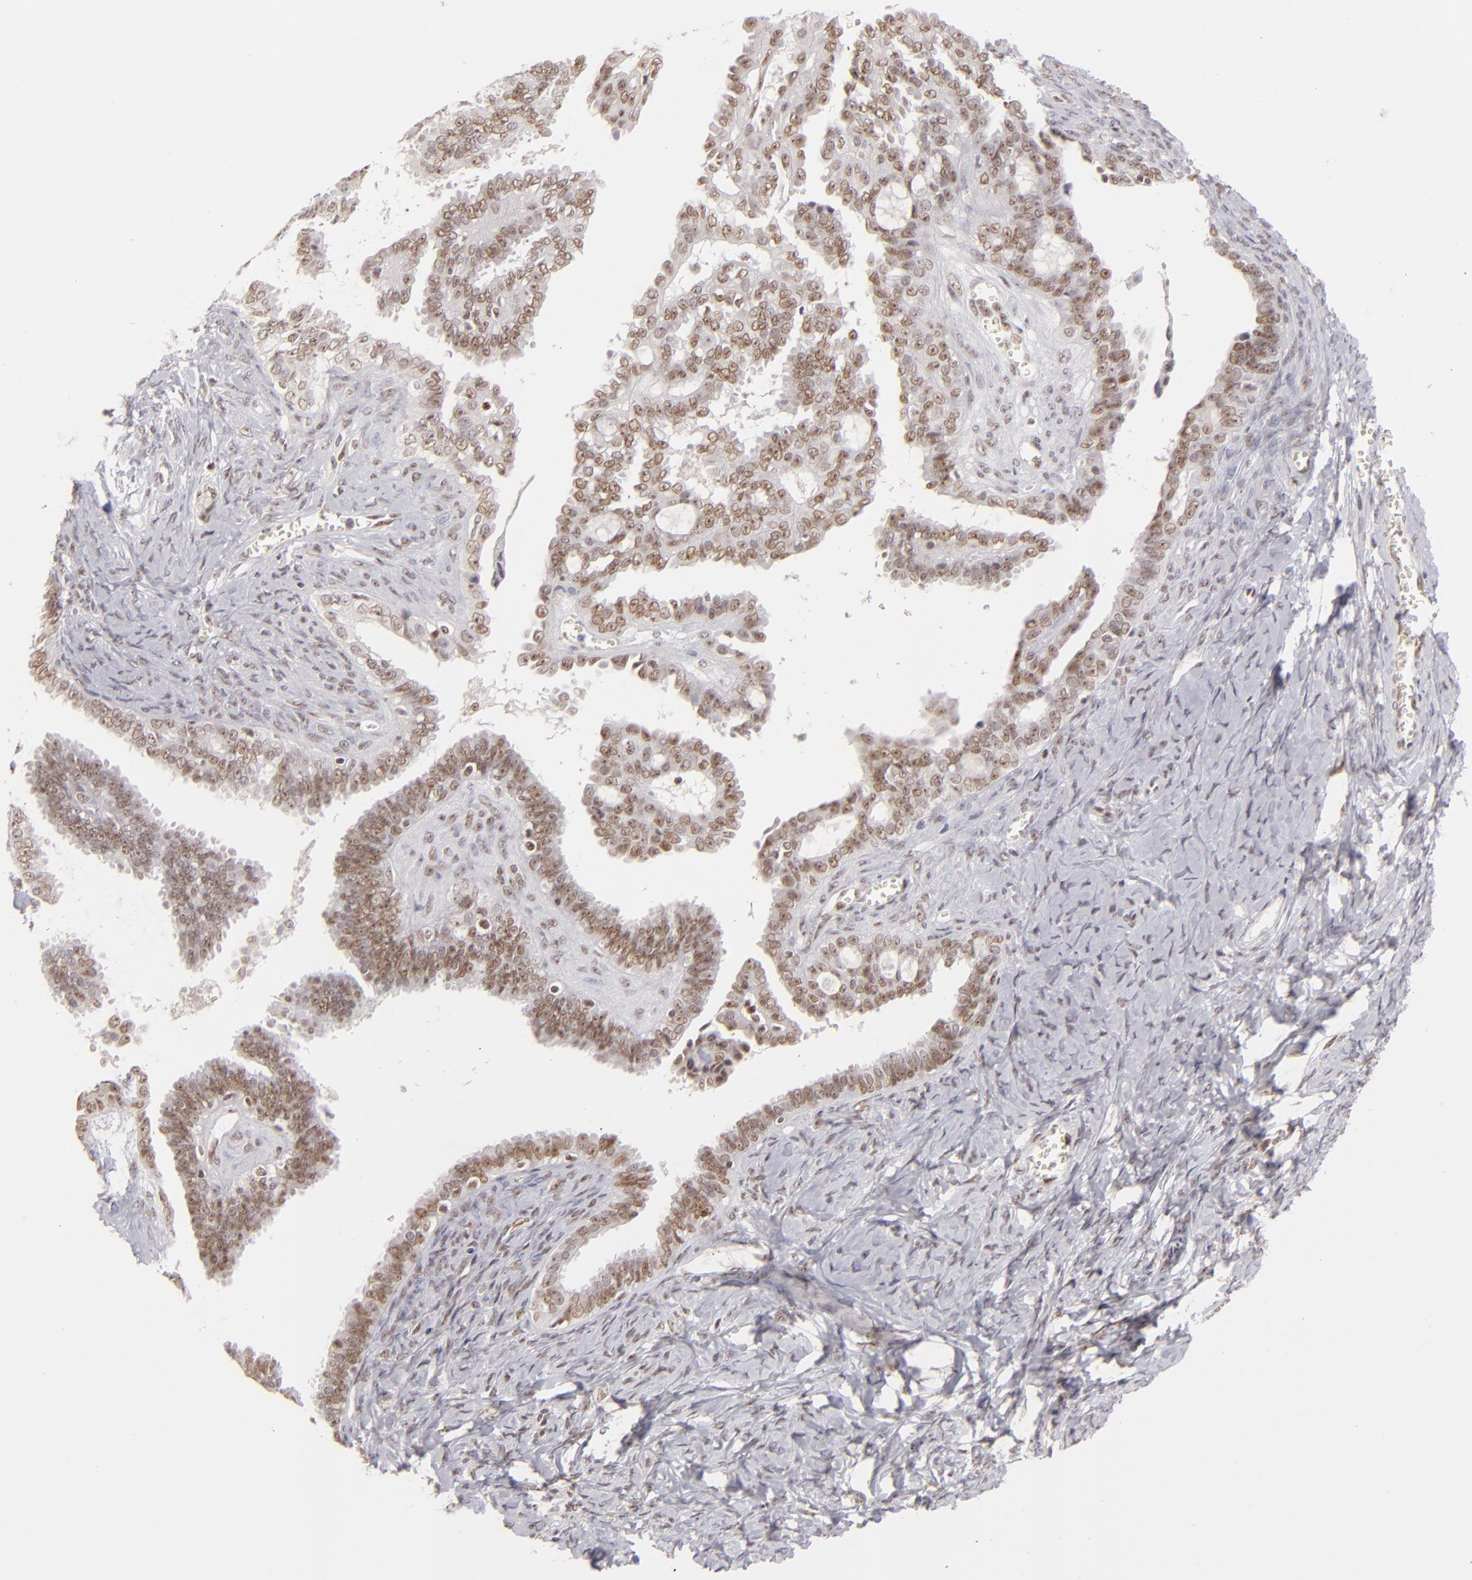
{"staining": {"intensity": "moderate", "quantity": ">75%", "location": "nuclear"}, "tissue": "ovarian cancer", "cell_type": "Tumor cells", "image_type": "cancer", "snomed": [{"axis": "morphology", "description": "Cystadenocarcinoma, serous, NOS"}, {"axis": "topography", "description": "Ovary"}], "caption": "A micrograph showing moderate nuclear staining in approximately >75% of tumor cells in ovarian cancer (serous cystadenocarcinoma), as visualized by brown immunohistochemical staining.", "gene": "DAXX", "patient": {"sex": "female", "age": 71}}